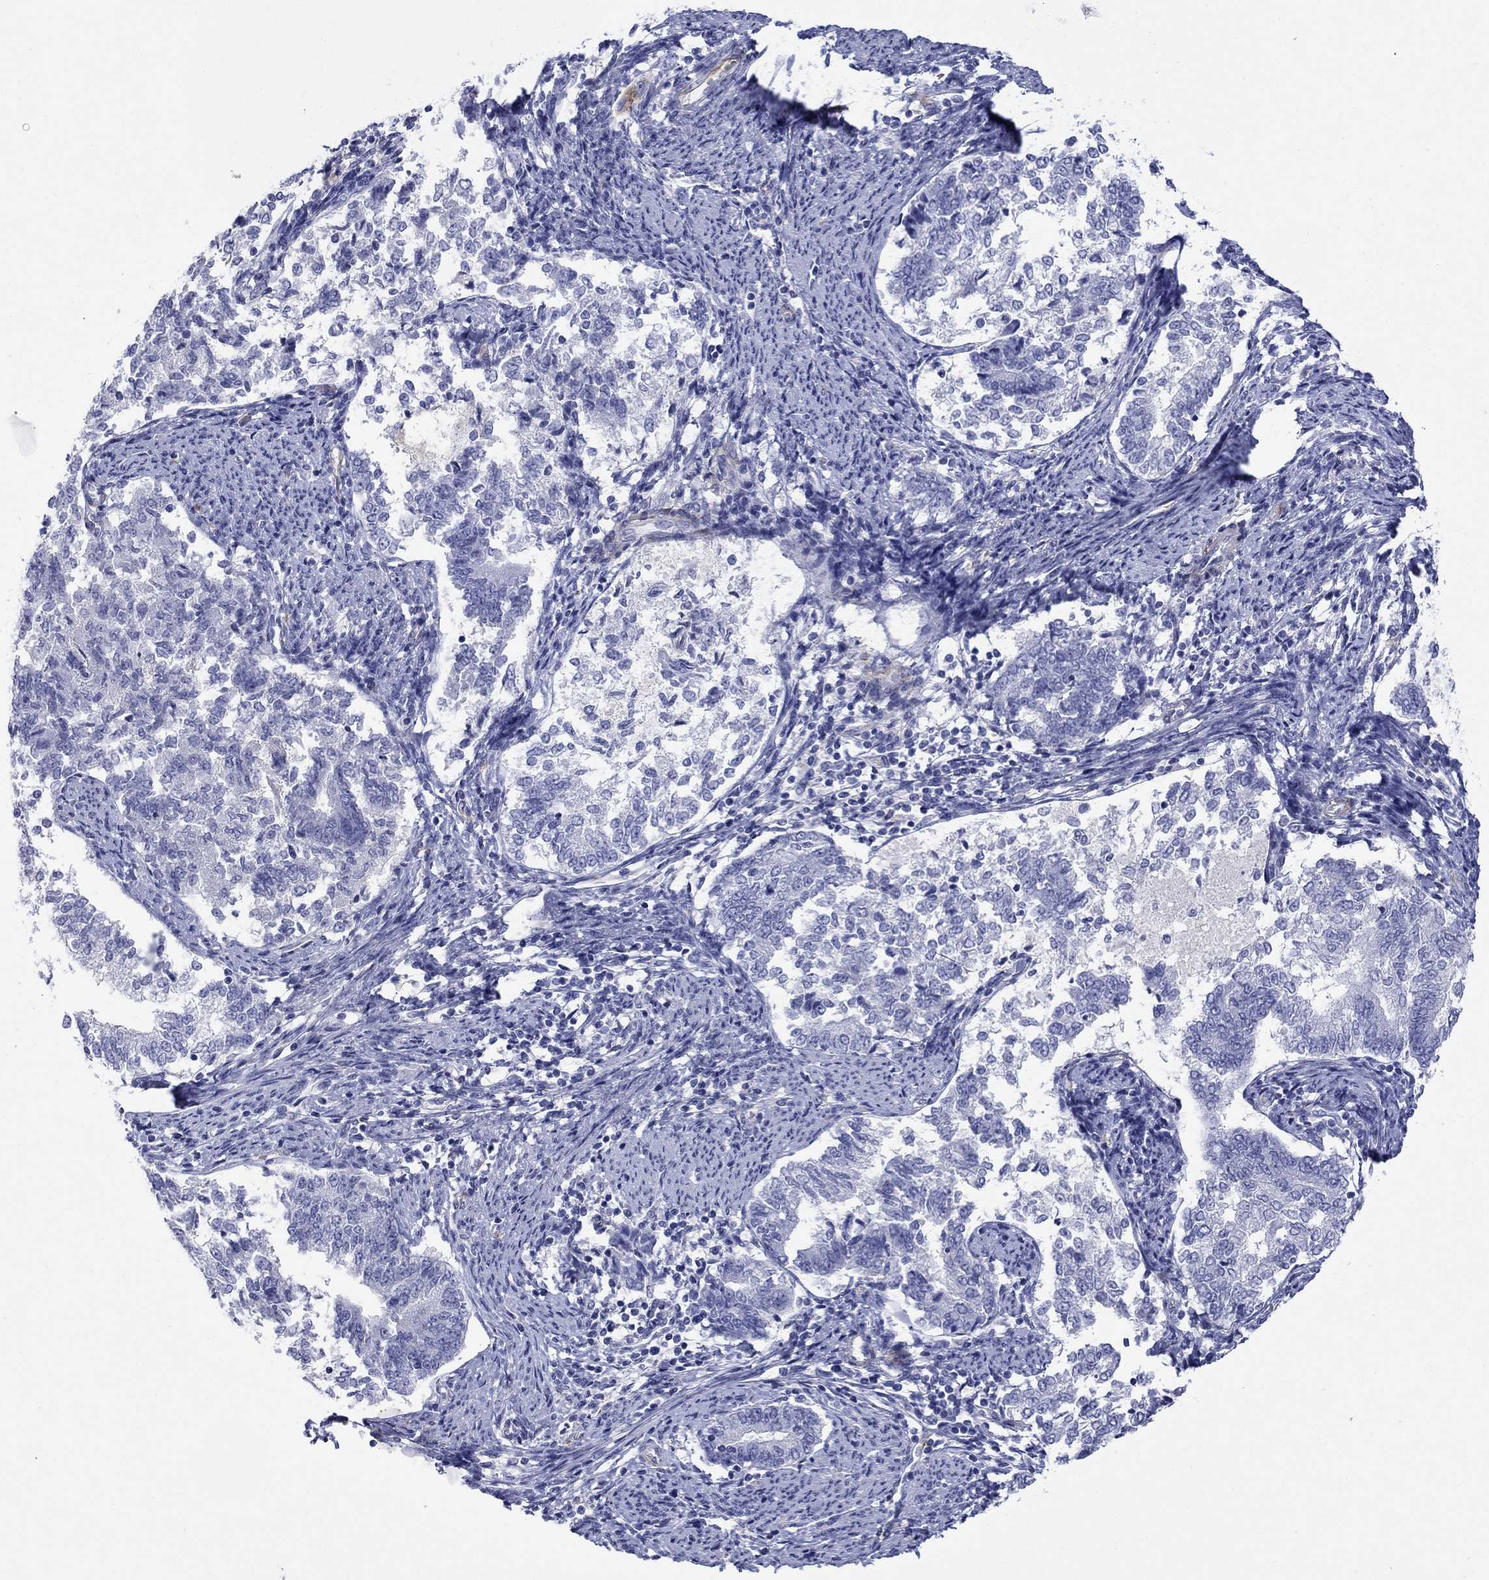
{"staining": {"intensity": "negative", "quantity": "none", "location": "none"}, "tissue": "endometrial cancer", "cell_type": "Tumor cells", "image_type": "cancer", "snomed": [{"axis": "morphology", "description": "Adenocarcinoma, NOS"}, {"axis": "topography", "description": "Endometrium"}], "caption": "Immunohistochemistry histopathology image of neoplastic tissue: adenocarcinoma (endometrial) stained with DAB shows no significant protein expression in tumor cells.", "gene": "PTPRZ1", "patient": {"sex": "female", "age": 65}}